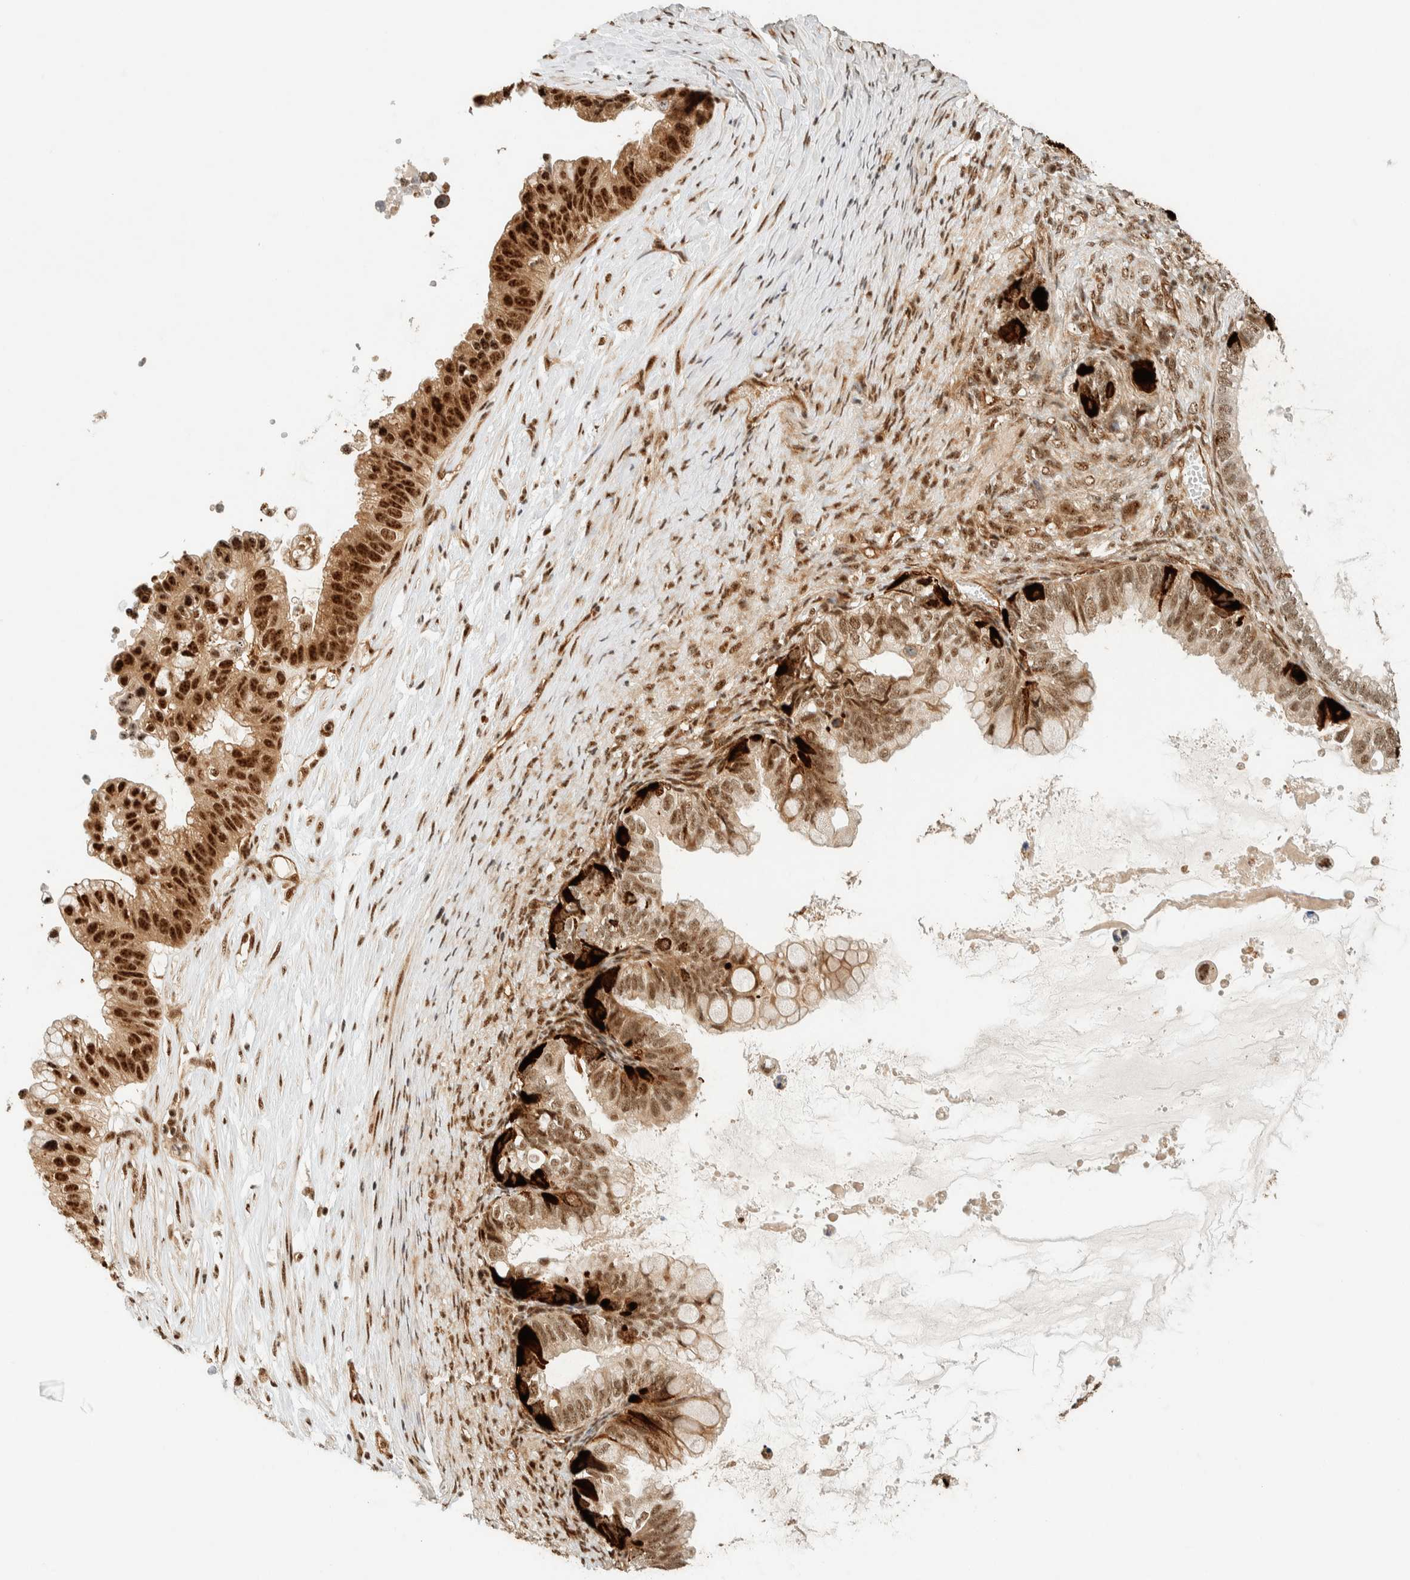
{"staining": {"intensity": "strong", "quantity": ">75%", "location": "cytoplasmic/membranous,nuclear"}, "tissue": "ovarian cancer", "cell_type": "Tumor cells", "image_type": "cancer", "snomed": [{"axis": "morphology", "description": "Cystadenocarcinoma, mucinous, NOS"}, {"axis": "topography", "description": "Ovary"}], "caption": "Immunohistochemistry of human mucinous cystadenocarcinoma (ovarian) demonstrates high levels of strong cytoplasmic/membranous and nuclear expression in about >75% of tumor cells.", "gene": "SIK1", "patient": {"sex": "female", "age": 80}}